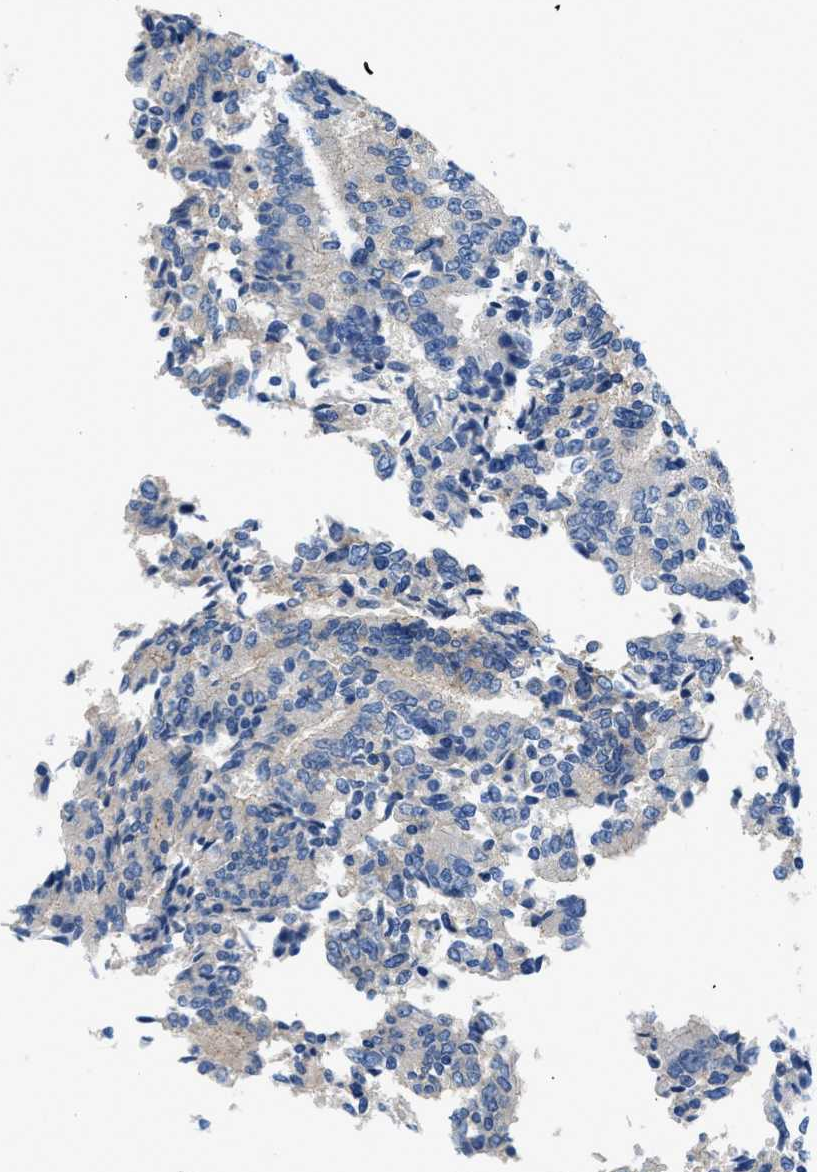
{"staining": {"intensity": "weak", "quantity": "<25%", "location": "cytoplasmic/membranous"}, "tissue": "prostate cancer", "cell_type": "Tumor cells", "image_type": "cancer", "snomed": [{"axis": "morphology", "description": "Normal tissue, NOS"}, {"axis": "morphology", "description": "Adenocarcinoma, High grade"}, {"axis": "topography", "description": "Prostate"}, {"axis": "topography", "description": "Seminal veicle"}], "caption": "A photomicrograph of prostate cancer (high-grade adenocarcinoma) stained for a protein shows no brown staining in tumor cells. (DAB immunohistochemistry (IHC) visualized using brightfield microscopy, high magnification).", "gene": "ORAI1", "patient": {"sex": "male", "age": 55}}